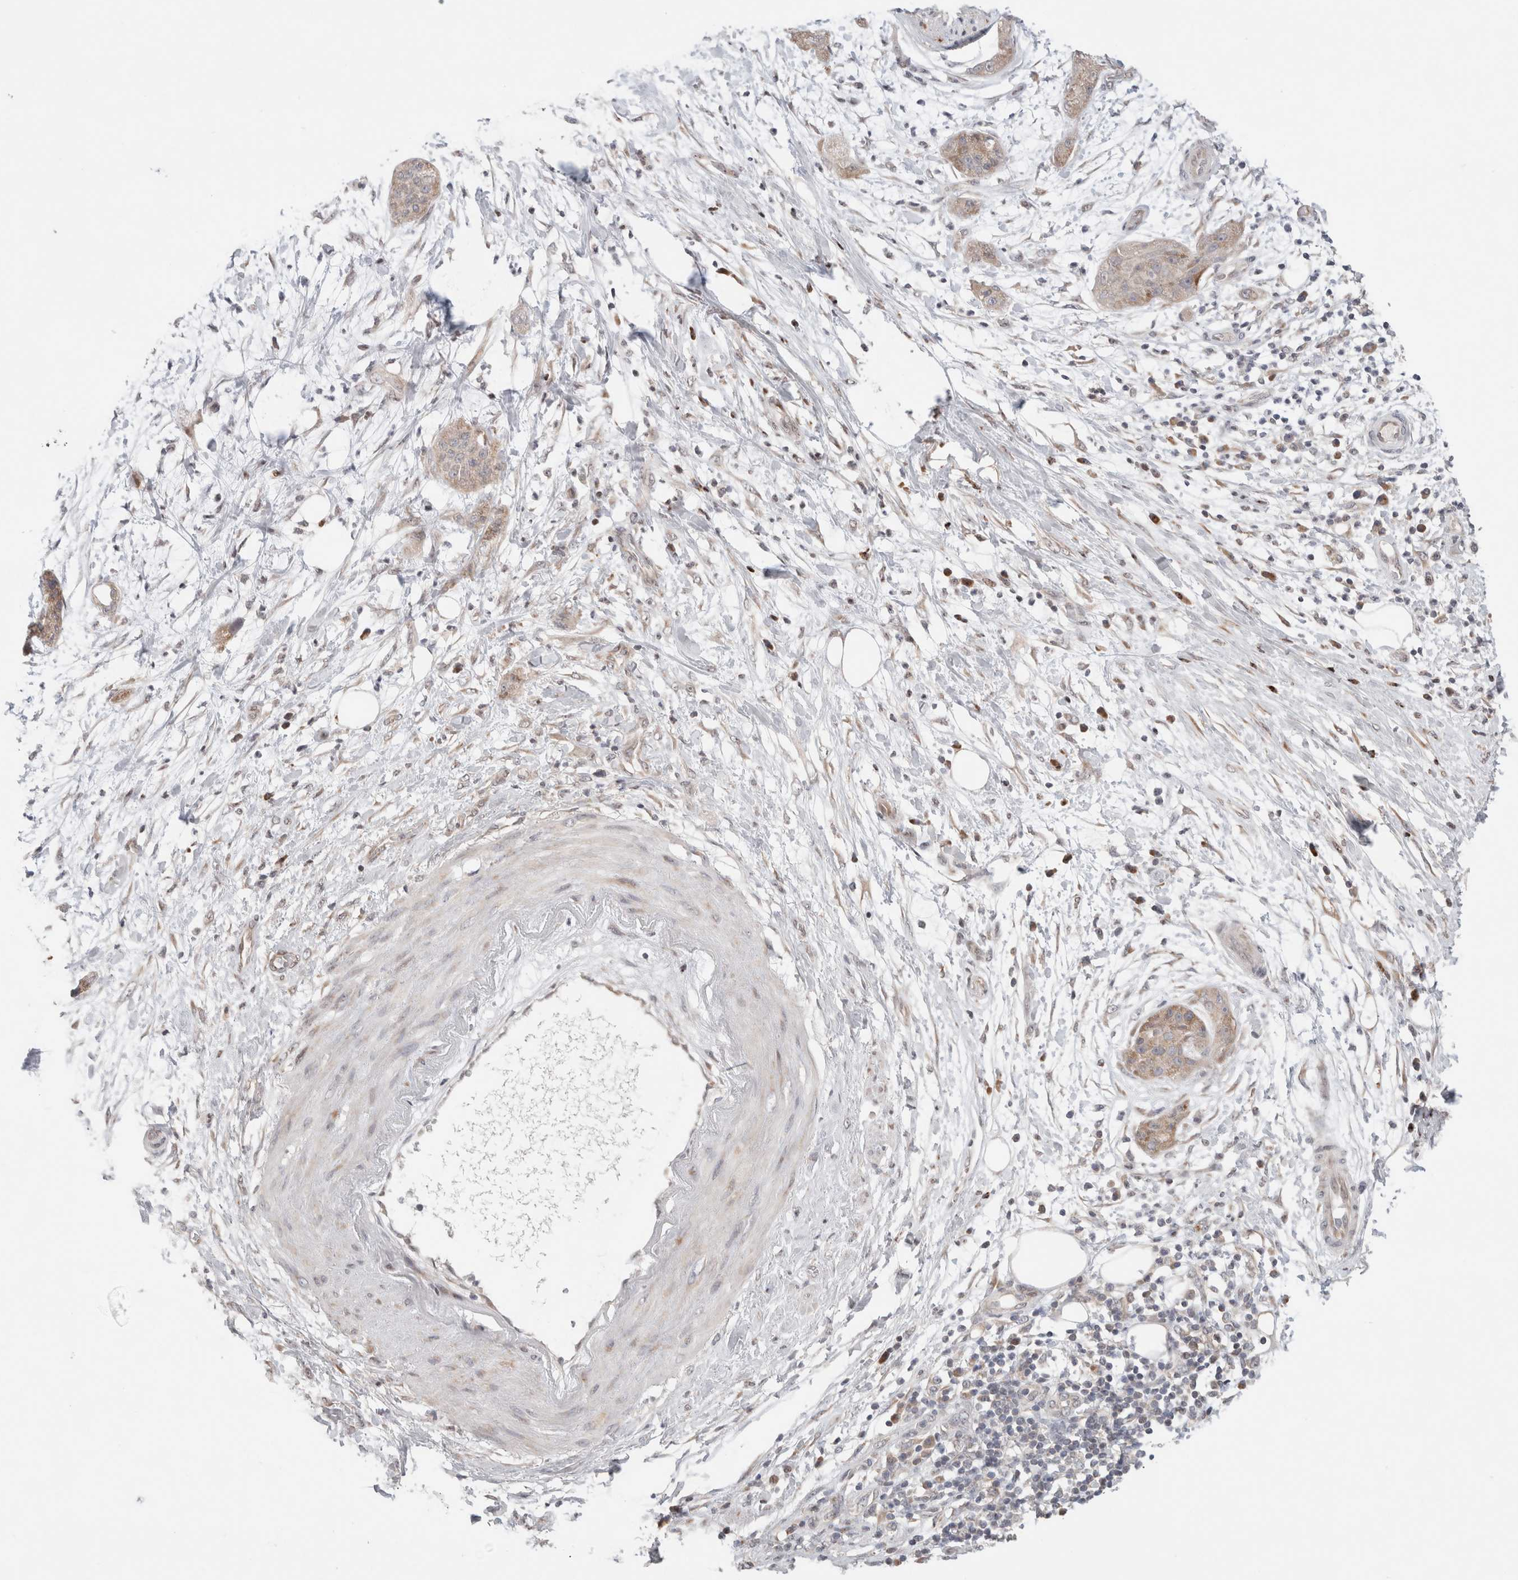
{"staining": {"intensity": "weak", "quantity": ">75%", "location": "cytoplasmic/membranous"}, "tissue": "pancreatic cancer", "cell_type": "Tumor cells", "image_type": "cancer", "snomed": [{"axis": "morphology", "description": "Adenocarcinoma, NOS"}, {"axis": "topography", "description": "Pancreas"}], "caption": "Immunohistochemistry of human pancreatic cancer displays low levels of weak cytoplasmic/membranous positivity in approximately >75% of tumor cells.", "gene": "ERI3", "patient": {"sex": "female", "age": 78}}